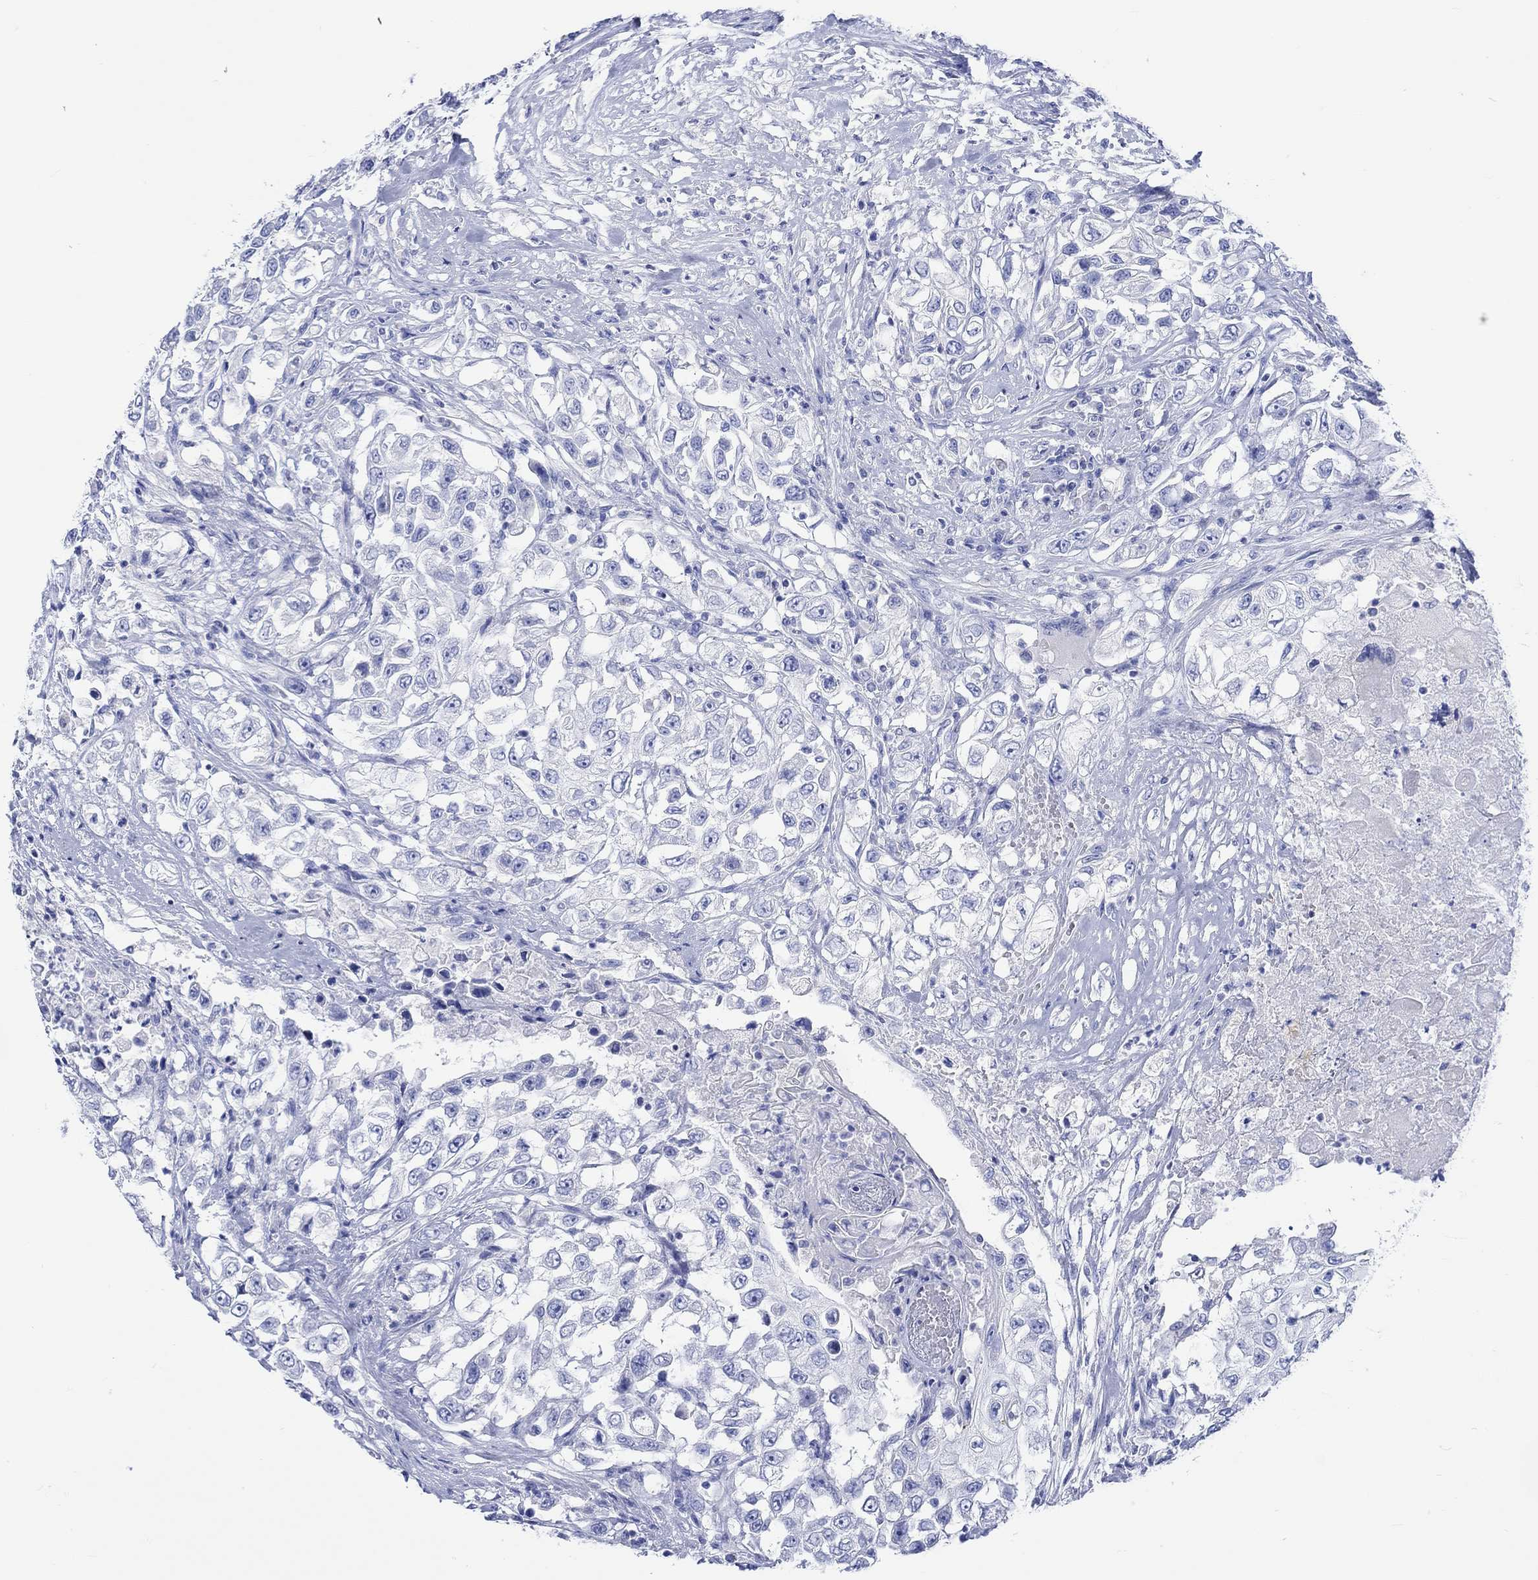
{"staining": {"intensity": "negative", "quantity": "none", "location": "none"}, "tissue": "urothelial cancer", "cell_type": "Tumor cells", "image_type": "cancer", "snomed": [{"axis": "morphology", "description": "Urothelial carcinoma, High grade"}, {"axis": "topography", "description": "Urinary bladder"}], "caption": "An image of urothelial cancer stained for a protein displays no brown staining in tumor cells.", "gene": "CPLX2", "patient": {"sex": "female", "age": 56}}